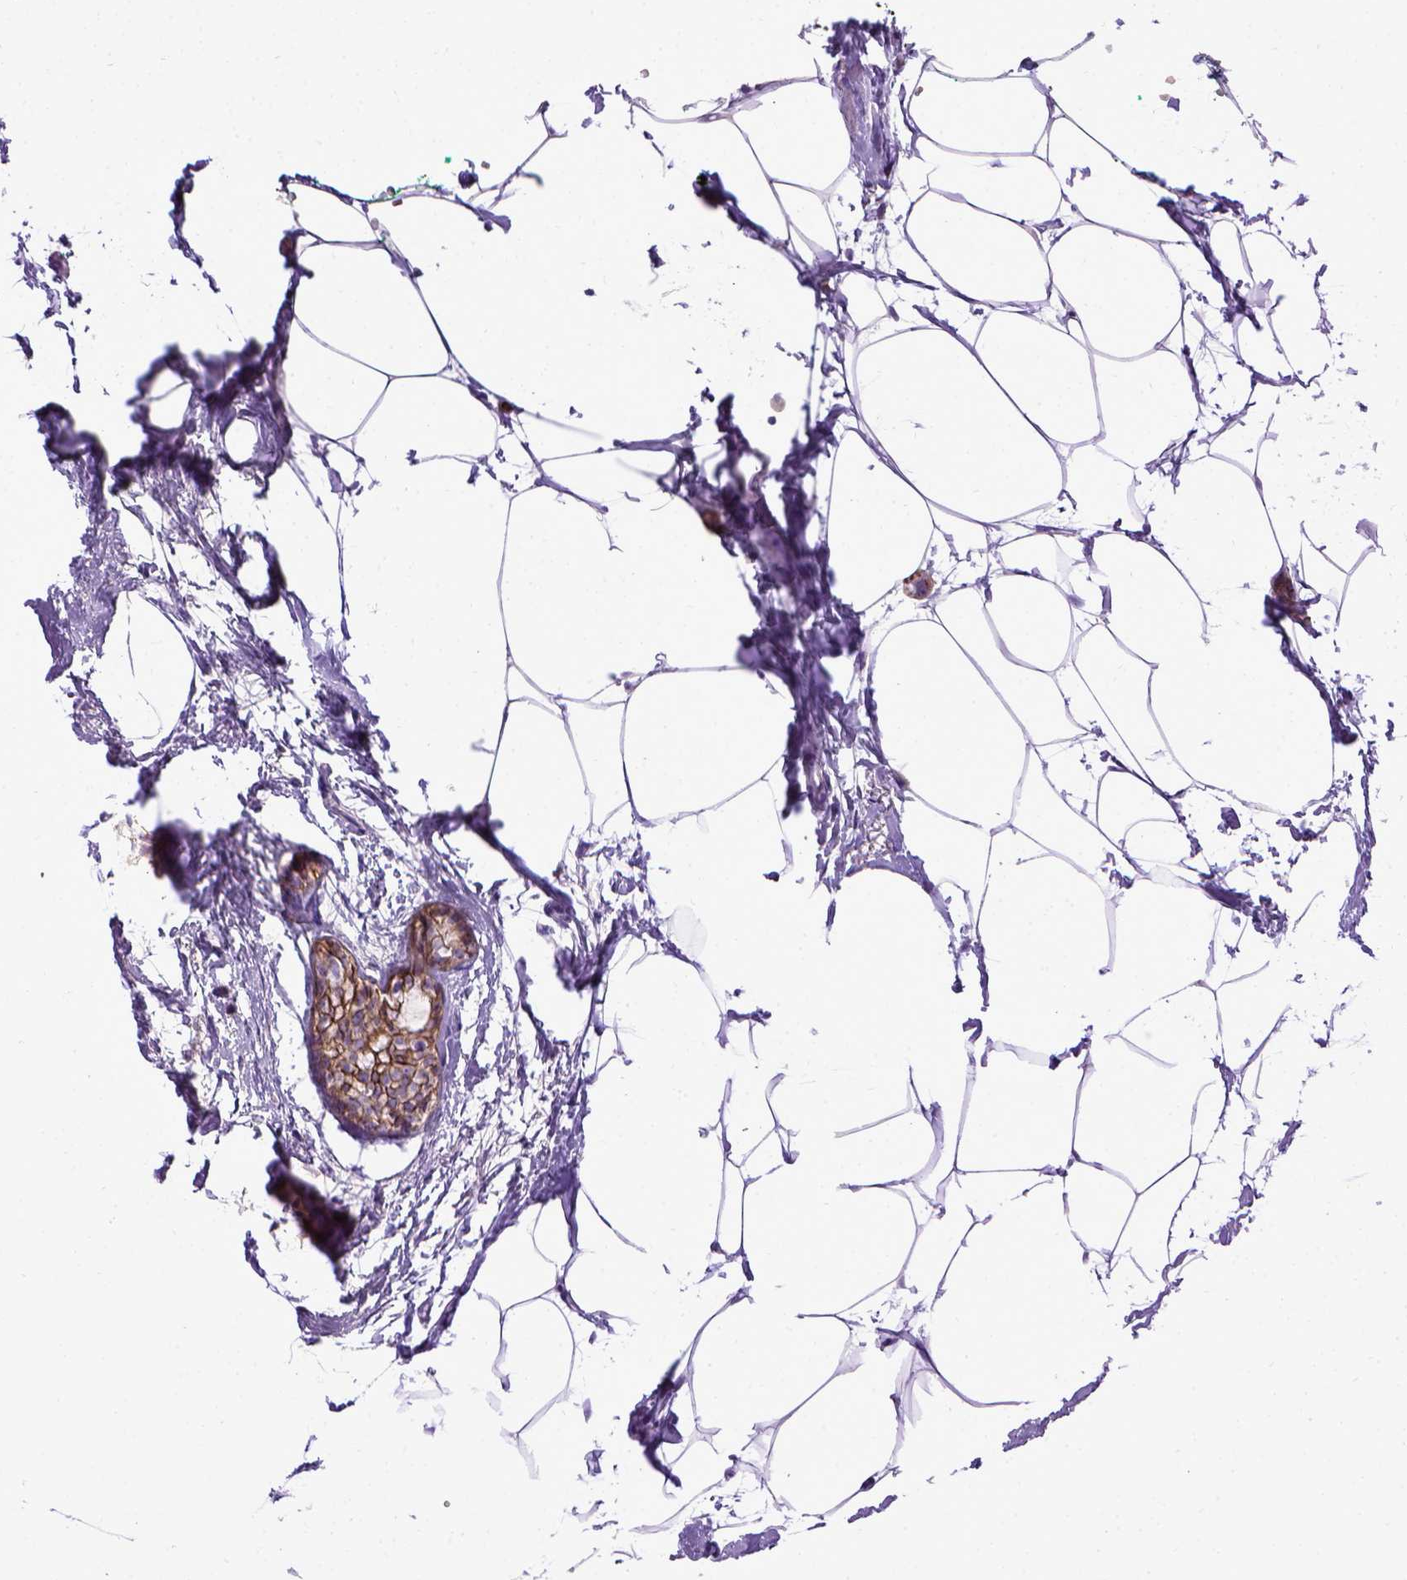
{"staining": {"intensity": "moderate", "quantity": ">75%", "location": "cytoplasmic/membranous"}, "tissue": "breast cancer", "cell_type": "Tumor cells", "image_type": "cancer", "snomed": [{"axis": "morphology", "description": "Duct carcinoma"}, {"axis": "topography", "description": "Breast"}], "caption": "A brown stain highlights moderate cytoplasmic/membranous positivity of a protein in breast cancer (invasive ductal carcinoma) tumor cells. (DAB (3,3'-diaminobenzidine) IHC, brown staining for protein, blue staining for nuclei).", "gene": "CDH1", "patient": {"sex": "female", "age": 40}}